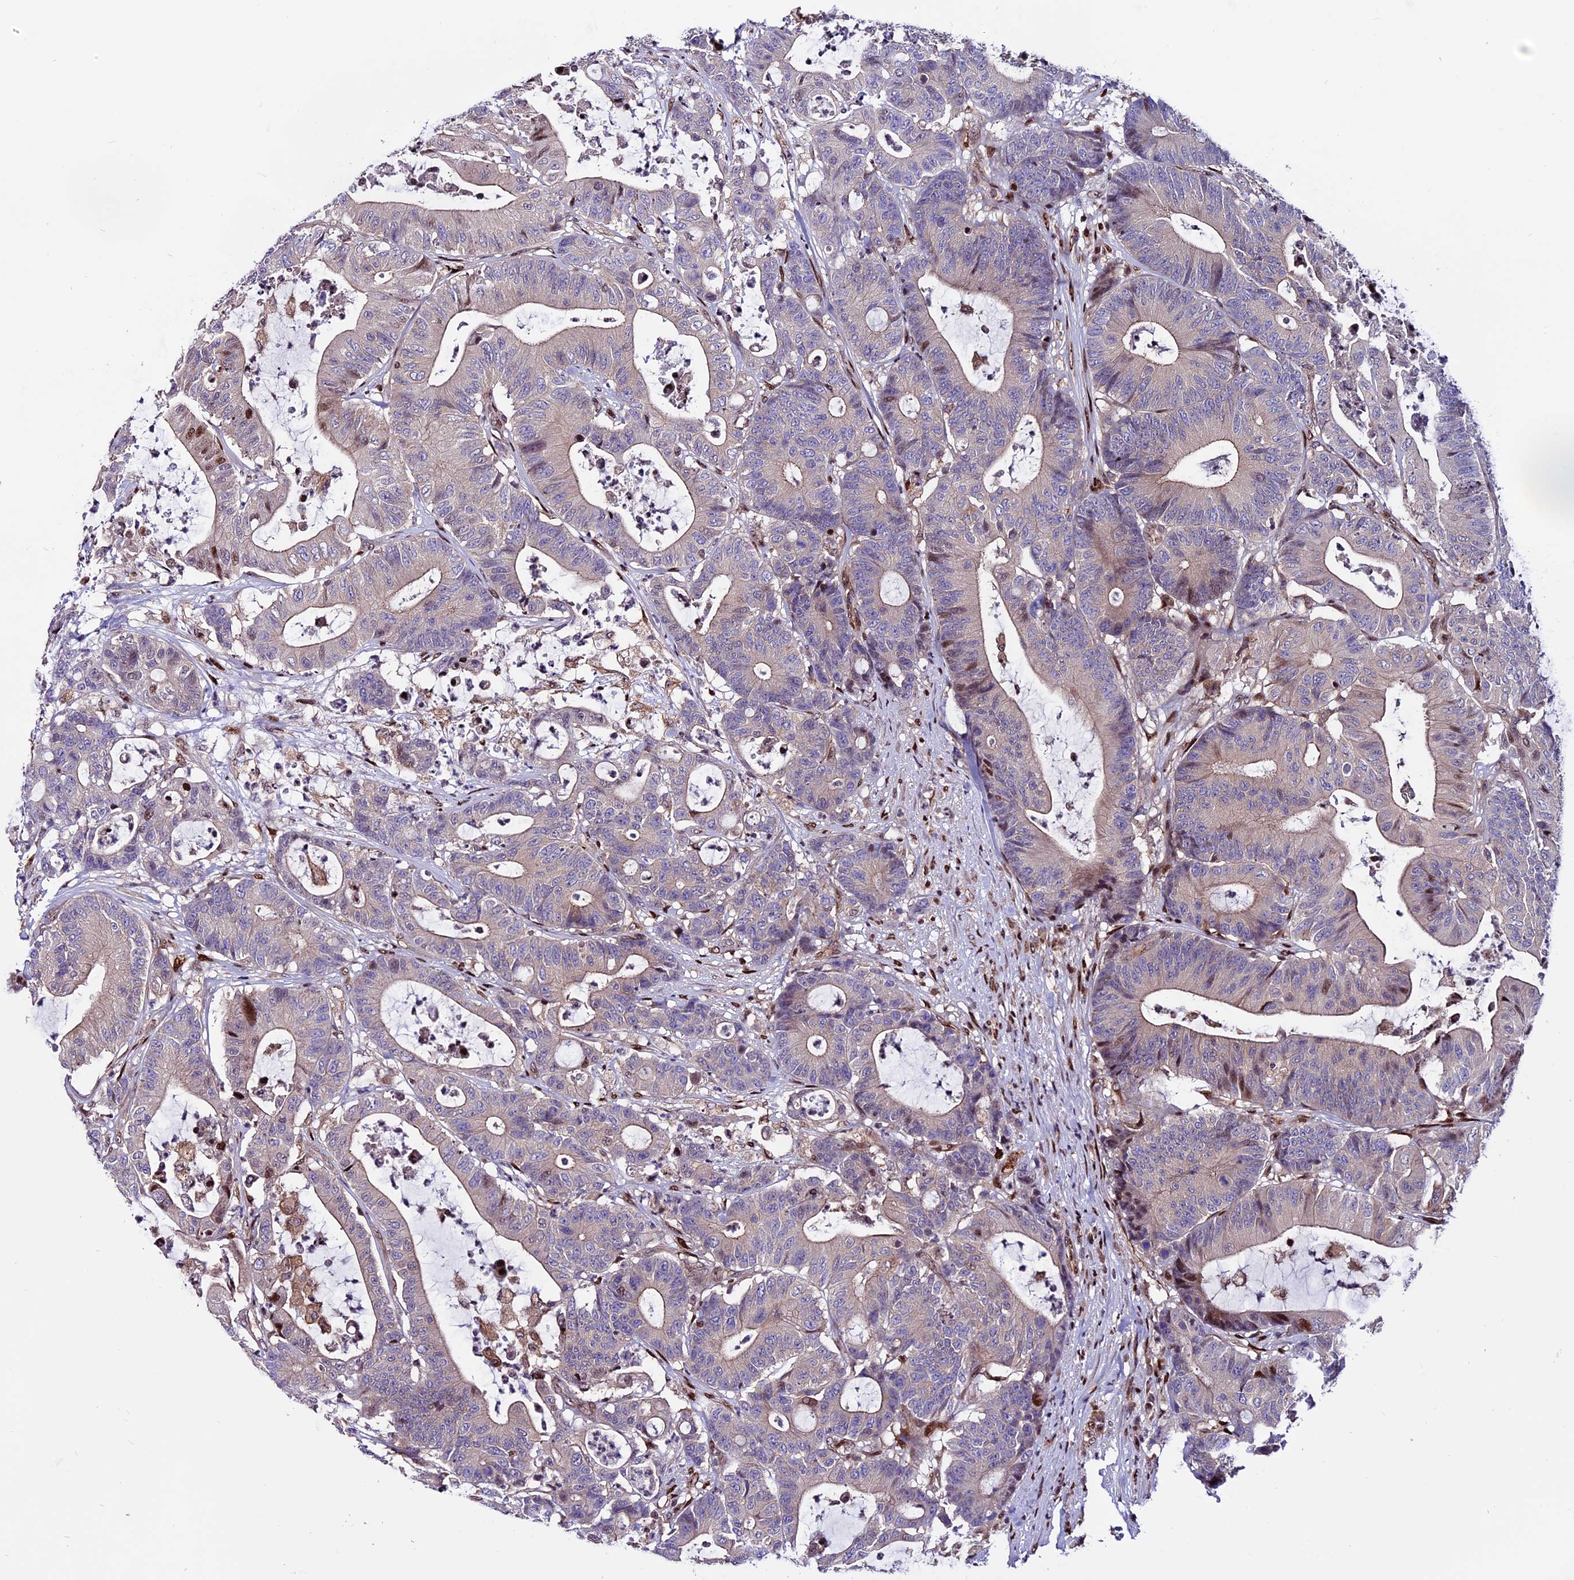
{"staining": {"intensity": "negative", "quantity": "none", "location": "none"}, "tissue": "colorectal cancer", "cell_type": "Tumor cells", "image_type": "cancer", "snomed": [{"axis": "morphology", "description": "Adenocarcinoma, NOS"}, {"axis": "topography", "description": "Colon"}], "caption": "A photomicrograph of colorectal adenocarcinoma stained for a protein exhibits no brown staining in tumor cells.", "gene": "RINL", "patient": {"sex": "female", "age": 84}}